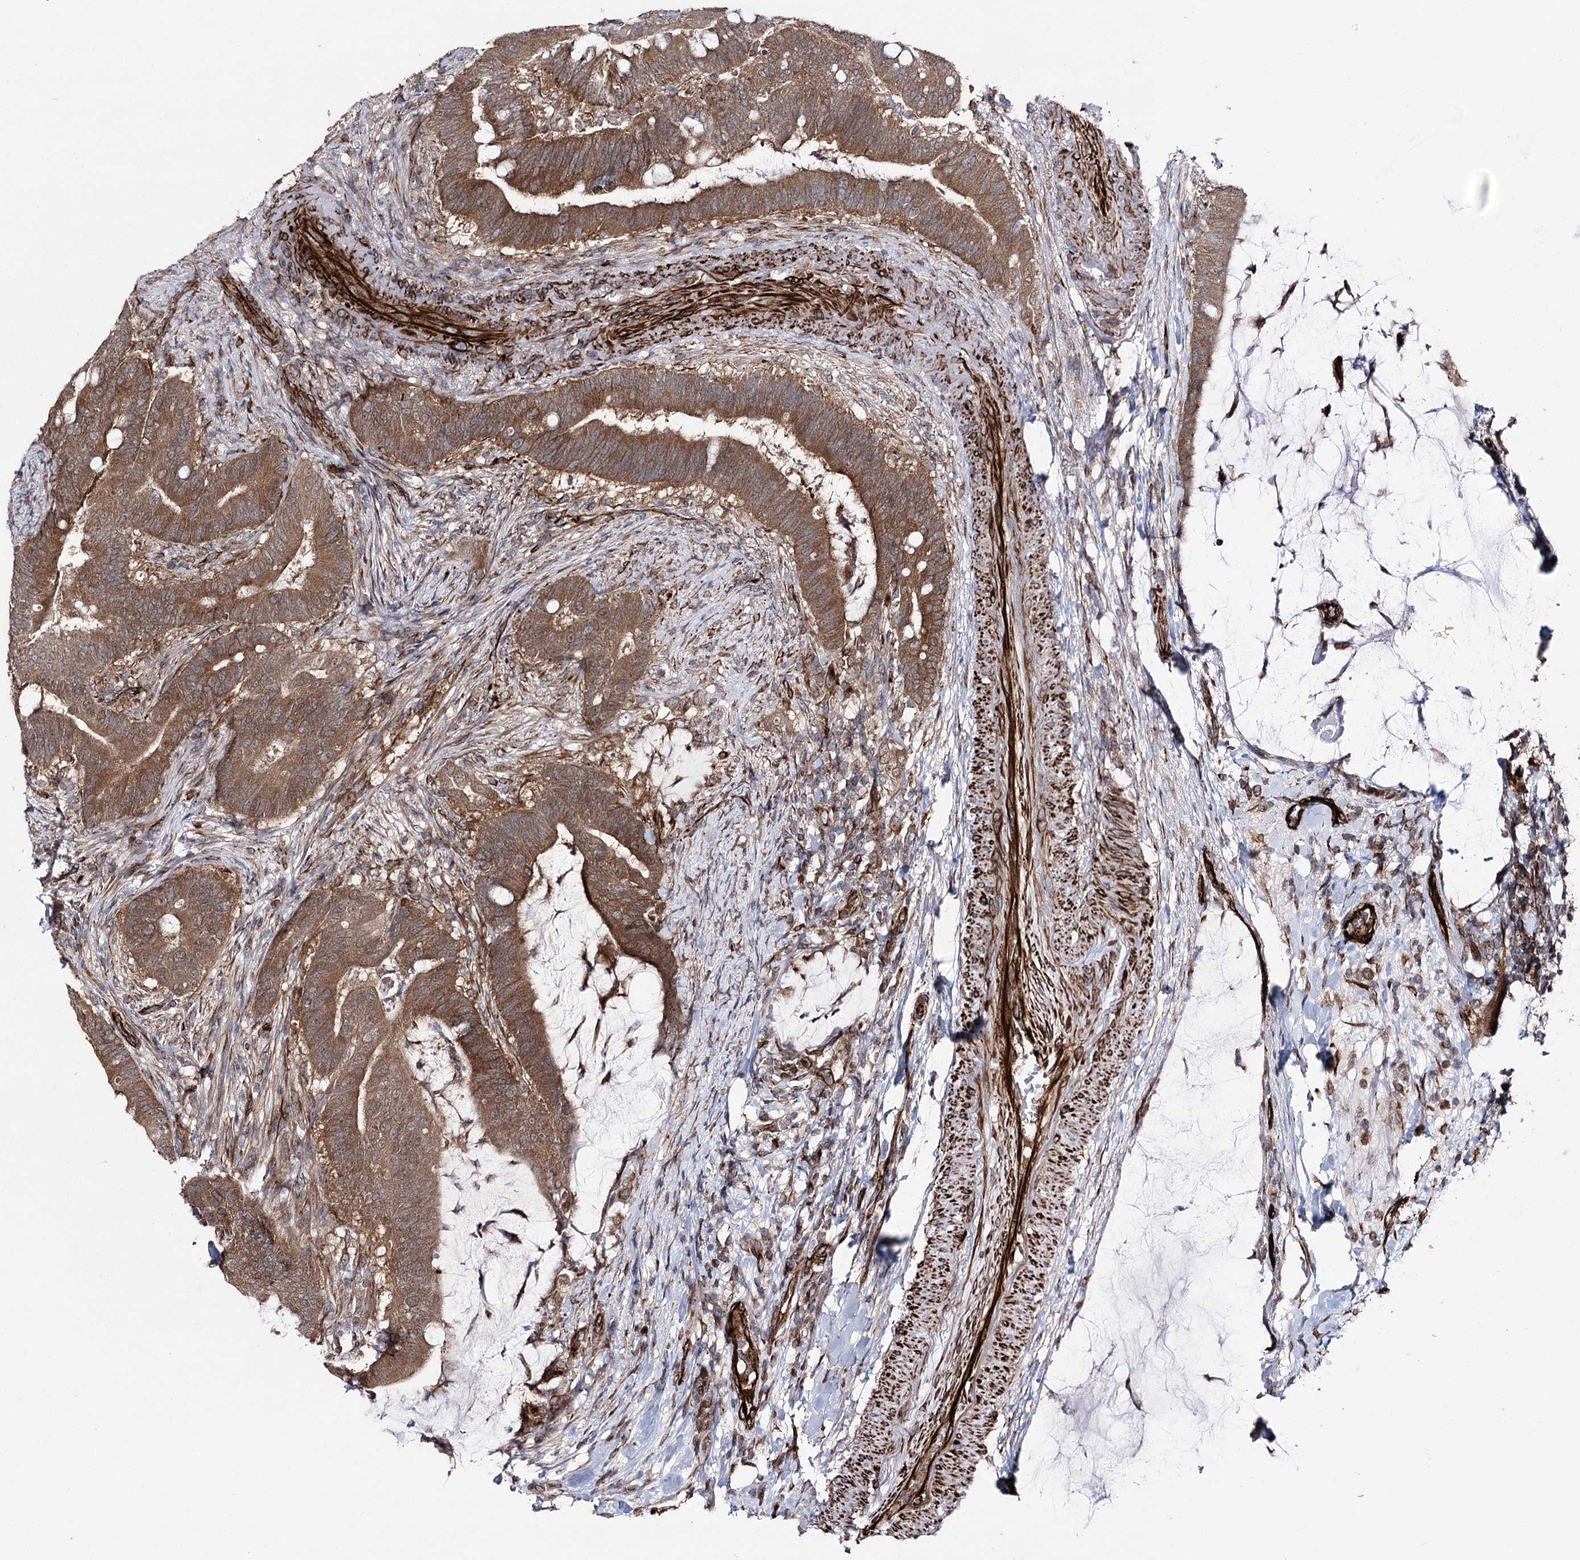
{"staining": {"intensity": "moderate", "quantity": ">75%", "location": "cytoplasmic/membranous"}, "tissue": "colorectal cancer", "cell_type": "Tumor cells", "image_type": "cancer", "snomed": [{"axis": "morphology", "description": "Adenocarcinoma, NOS"}, {"axis": "topography", "description": "Colon"}], "caption": "IHC of colorectal adenocarcinoma reveals medium levels of moderate cytoplasmic/membranous expression in approximately >75% of tumor cells.", "gene": "MIB1", "patient": {"sex": "female", "age": 66}}